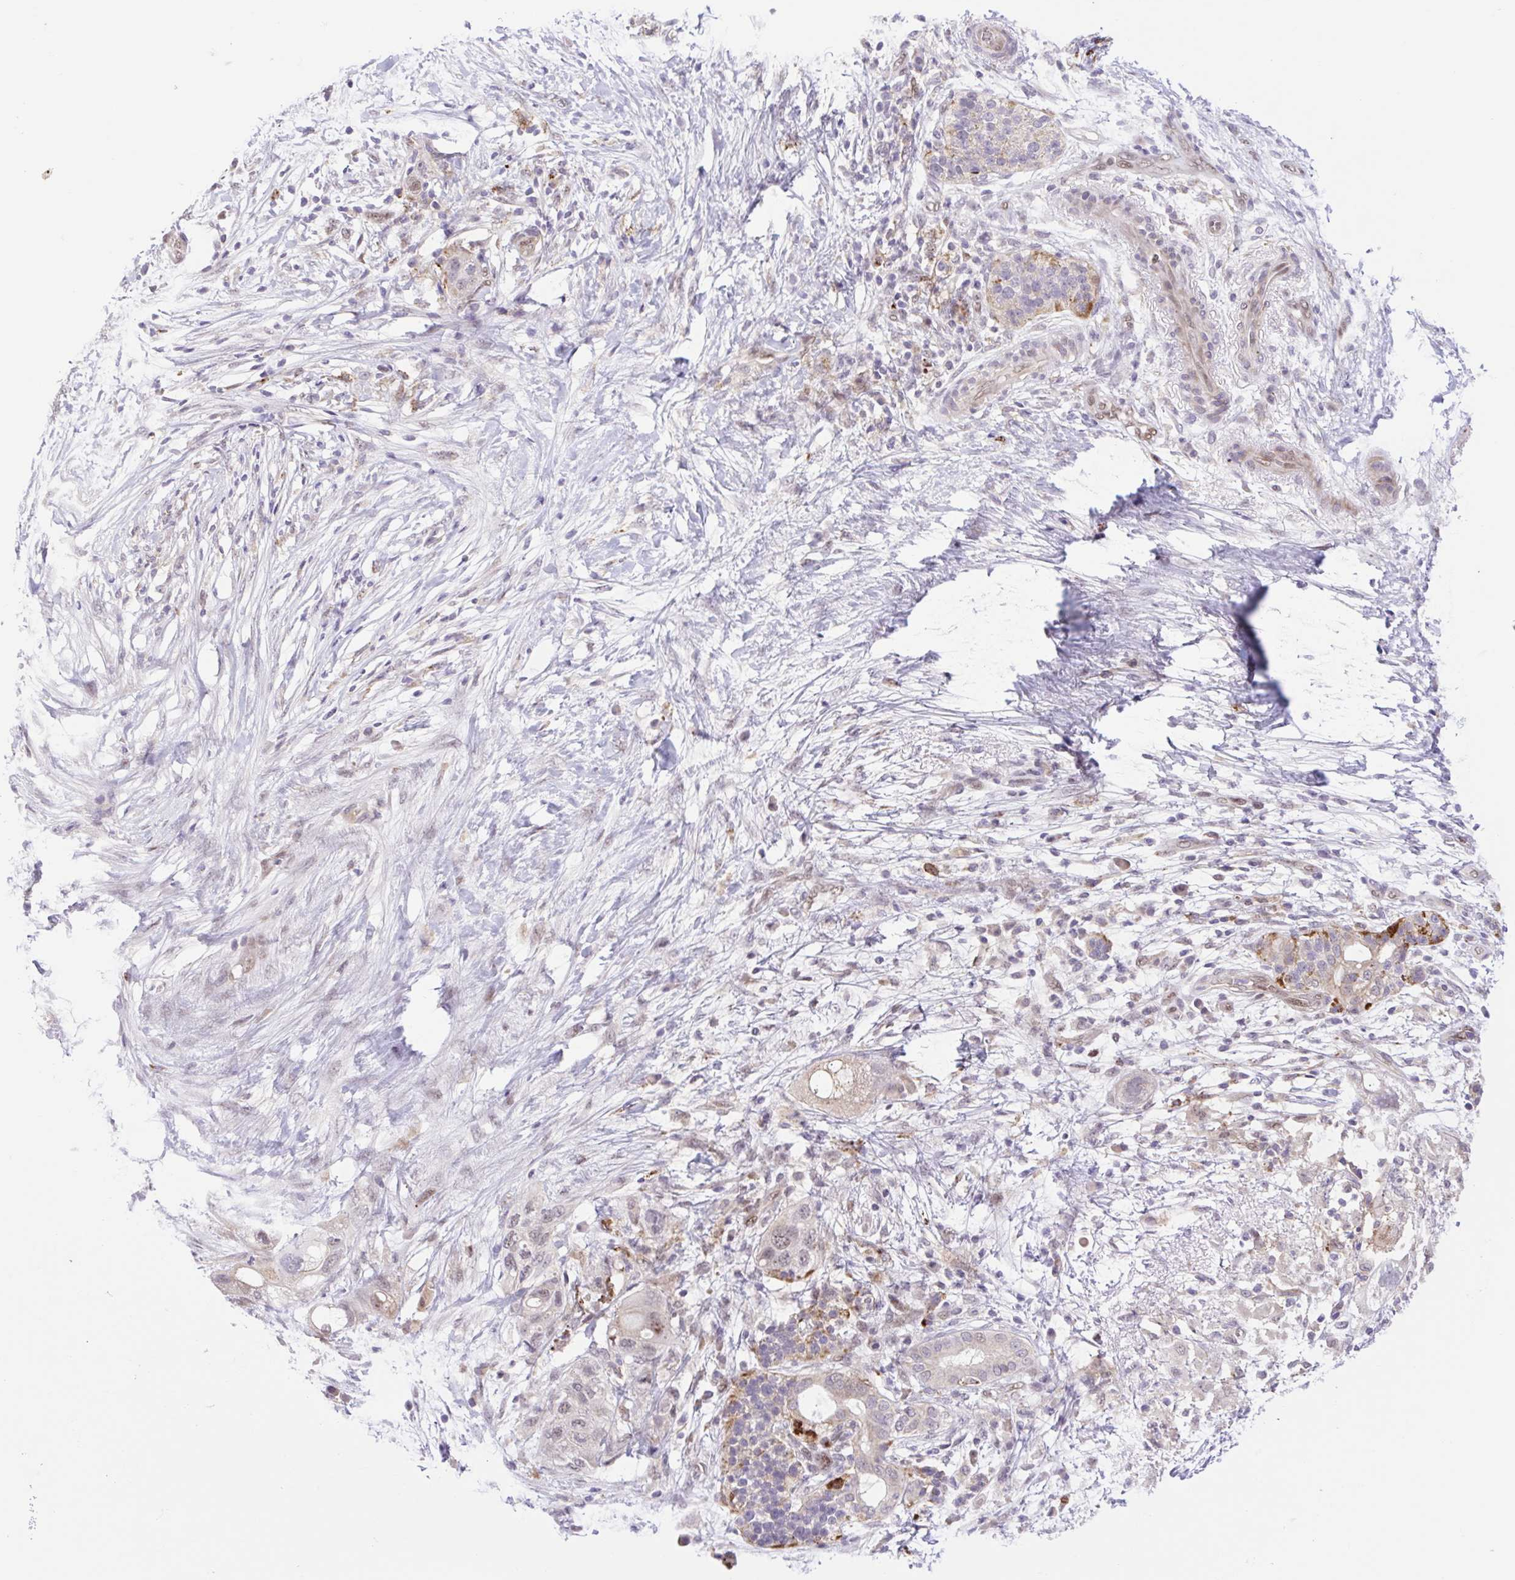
{"staining": {"intensity": "moderate", "quantity": "<25%", "location": "cytoplasmic/membranous,nuclear"}, "tissue": "pancreatic cancer", "cell_type": "Tumor cells", "image_type": "cancer", "snomed": [{"axis": "morphology", "description": "Adenocarcinoma, NOS"}, {"axis": "topography", "description": "Pancreas"}], "caption": "Immunohistochemical staining of adenocarcinoma (pancreatic) displays moderate cytoplasmic/membranous and nuclear protein expression in about <25% of tumor cells.", "gene": "ERG", "patient": {"sex": "female", "age": 72}}